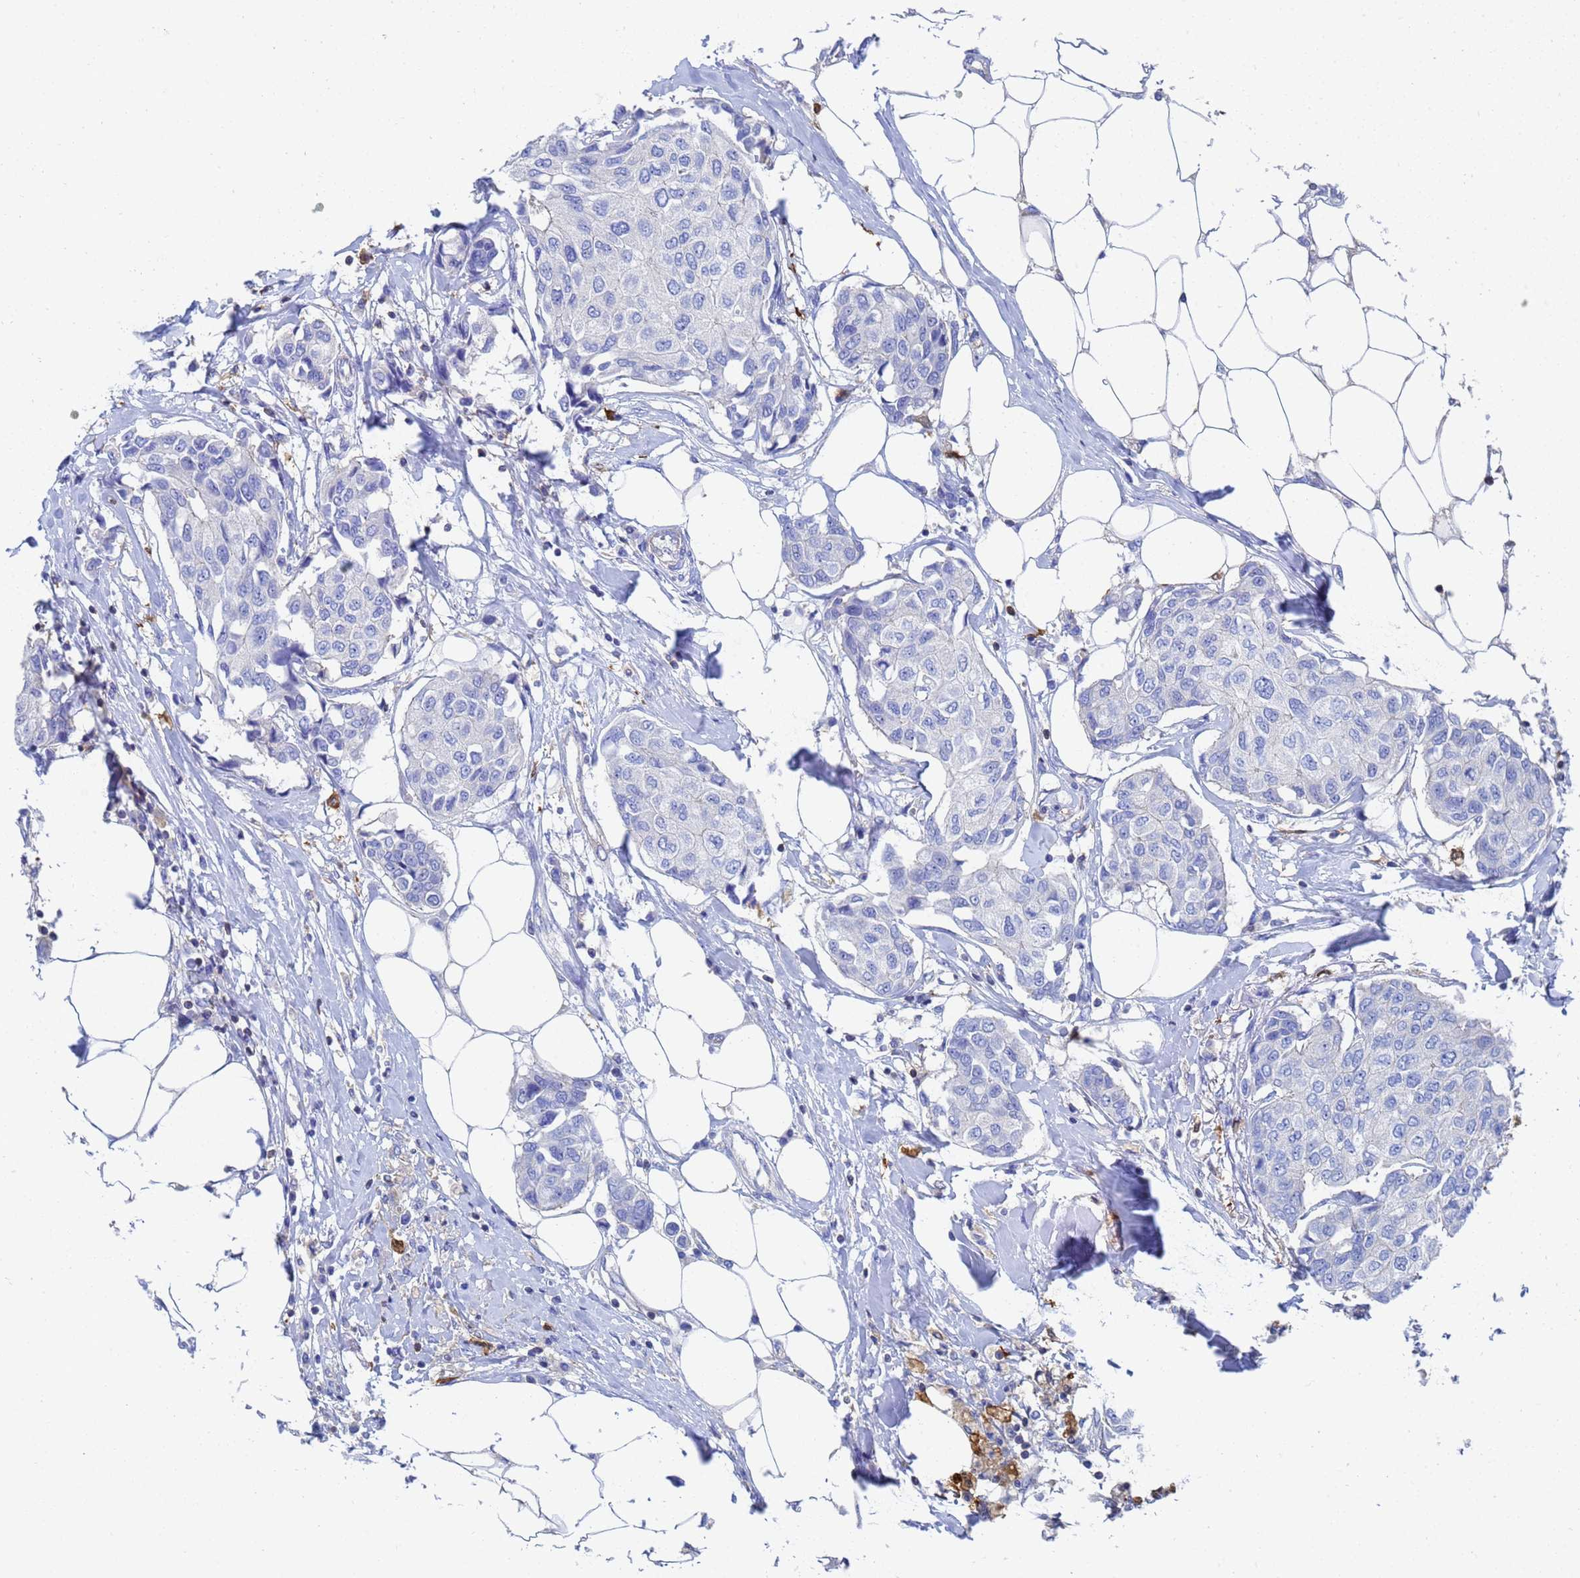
{"staining": {"intensity": "negative", "quantity": "none", "location": "none"}, "tissue": "breast cancer", "cell_type": "Tumor cells", "image_type": "cancer", "snomed": [{"axis": "morphology", "description": "Duct carcinoma"}, {"axis": "topography", "description": "Breast"}], "caption": "This is an immunohistochemistry (IHC) photomicrograph of breast cancer. There is no expression in tumor cells.", "gene": "GCHFR", "patient": {"sex": "female", "age": 80}}